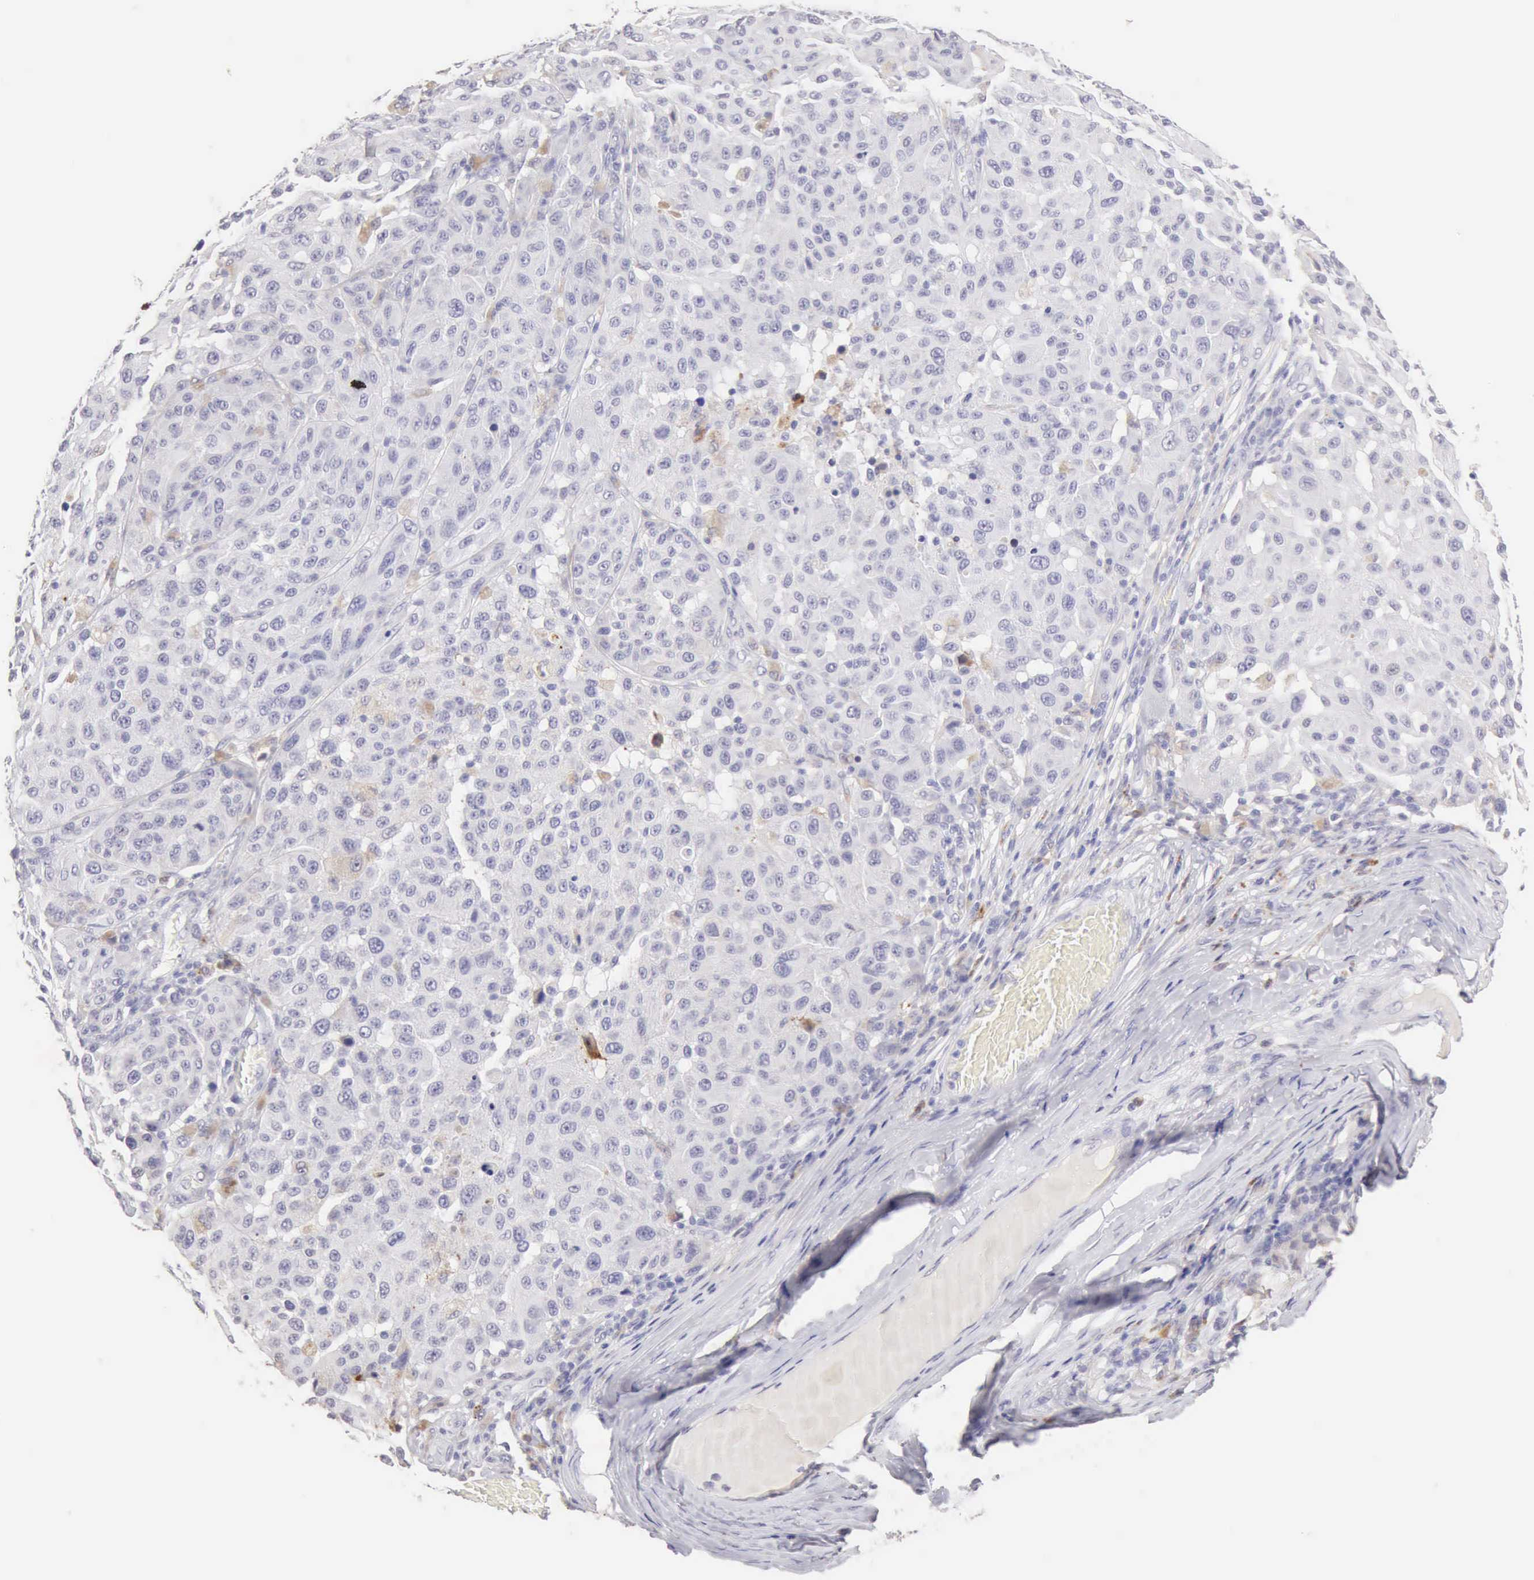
{"staining": {"intensity": "negative", "quantity": "none", "location": "none"}, "tissue": "melanoma", "cell_type": "Tumor cells", "image_type": "cancer", "snomed": [{"axis": "morphology", "description": "Malignant melanoma, NOS"}, {"axis": "topography", "description": "Skin"}], "caption": "Tumor cells are negative for brown protein staining in melanoma. (DAB (3,3'-diaminobenzidine) immunohistochemistry with hematoxylin counter stain).", "gene": "RNASE1", "patient": {"sex": "female", "age": 77}}